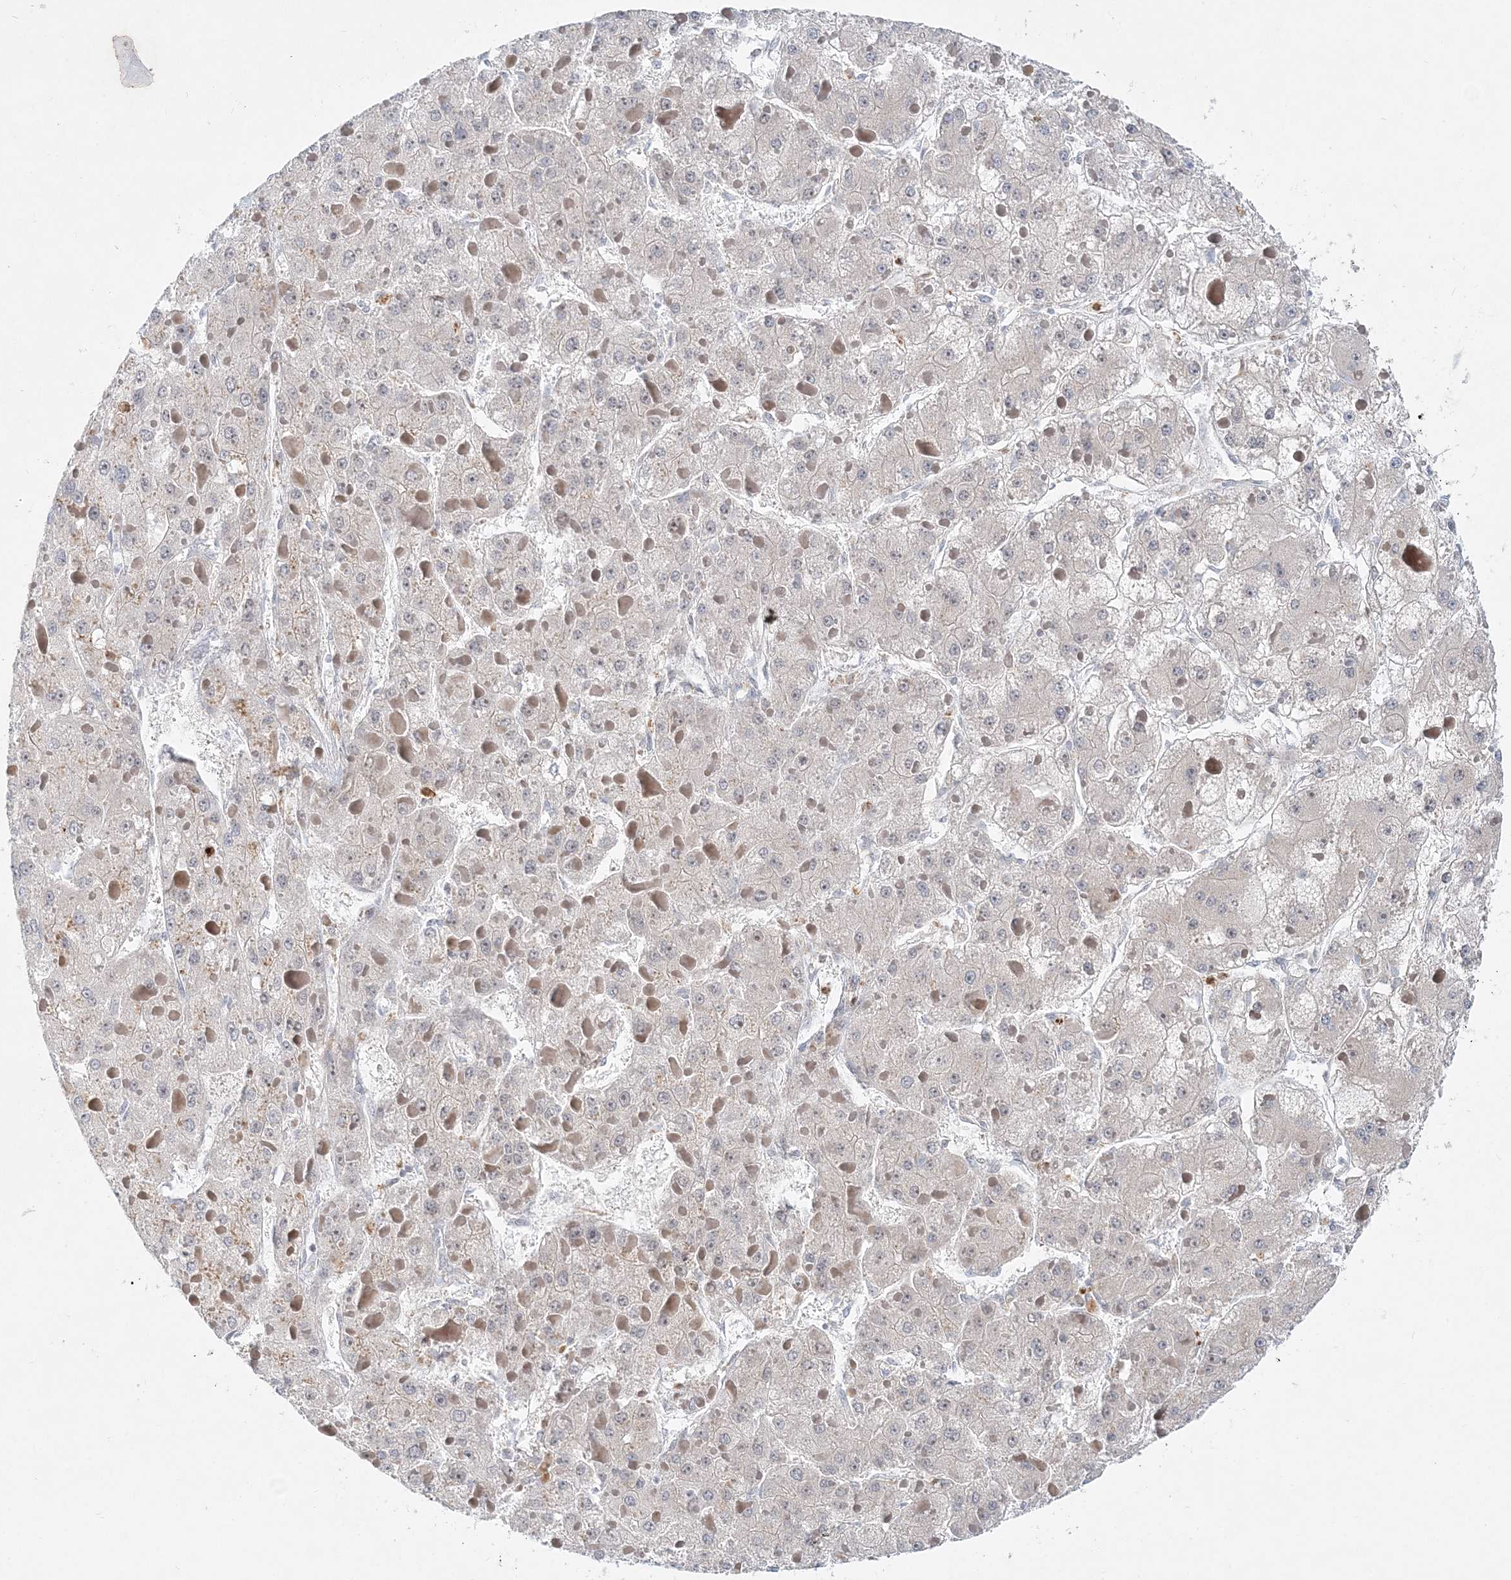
{"staining": {"intensity": "negative", "quantity": "none", "location": "none"}, "tissue": "liver cancer", "cell_type": "Tumor cells", "image_type": "cancer", "snomed": [{"axis": "morphology", "description": "Carcinoma, Hepatocellular, NOS"}, {"axis": "topography", "description": "Liver"}], "caption": "Immunohistochemical staining of liver cancer (hepatocellular carcinoma) reveals no significant staining in tumor cells. Nuclei are stained in blue.", "gene": "DNAH5", "patient": {"sex": "female", "age": 73}}